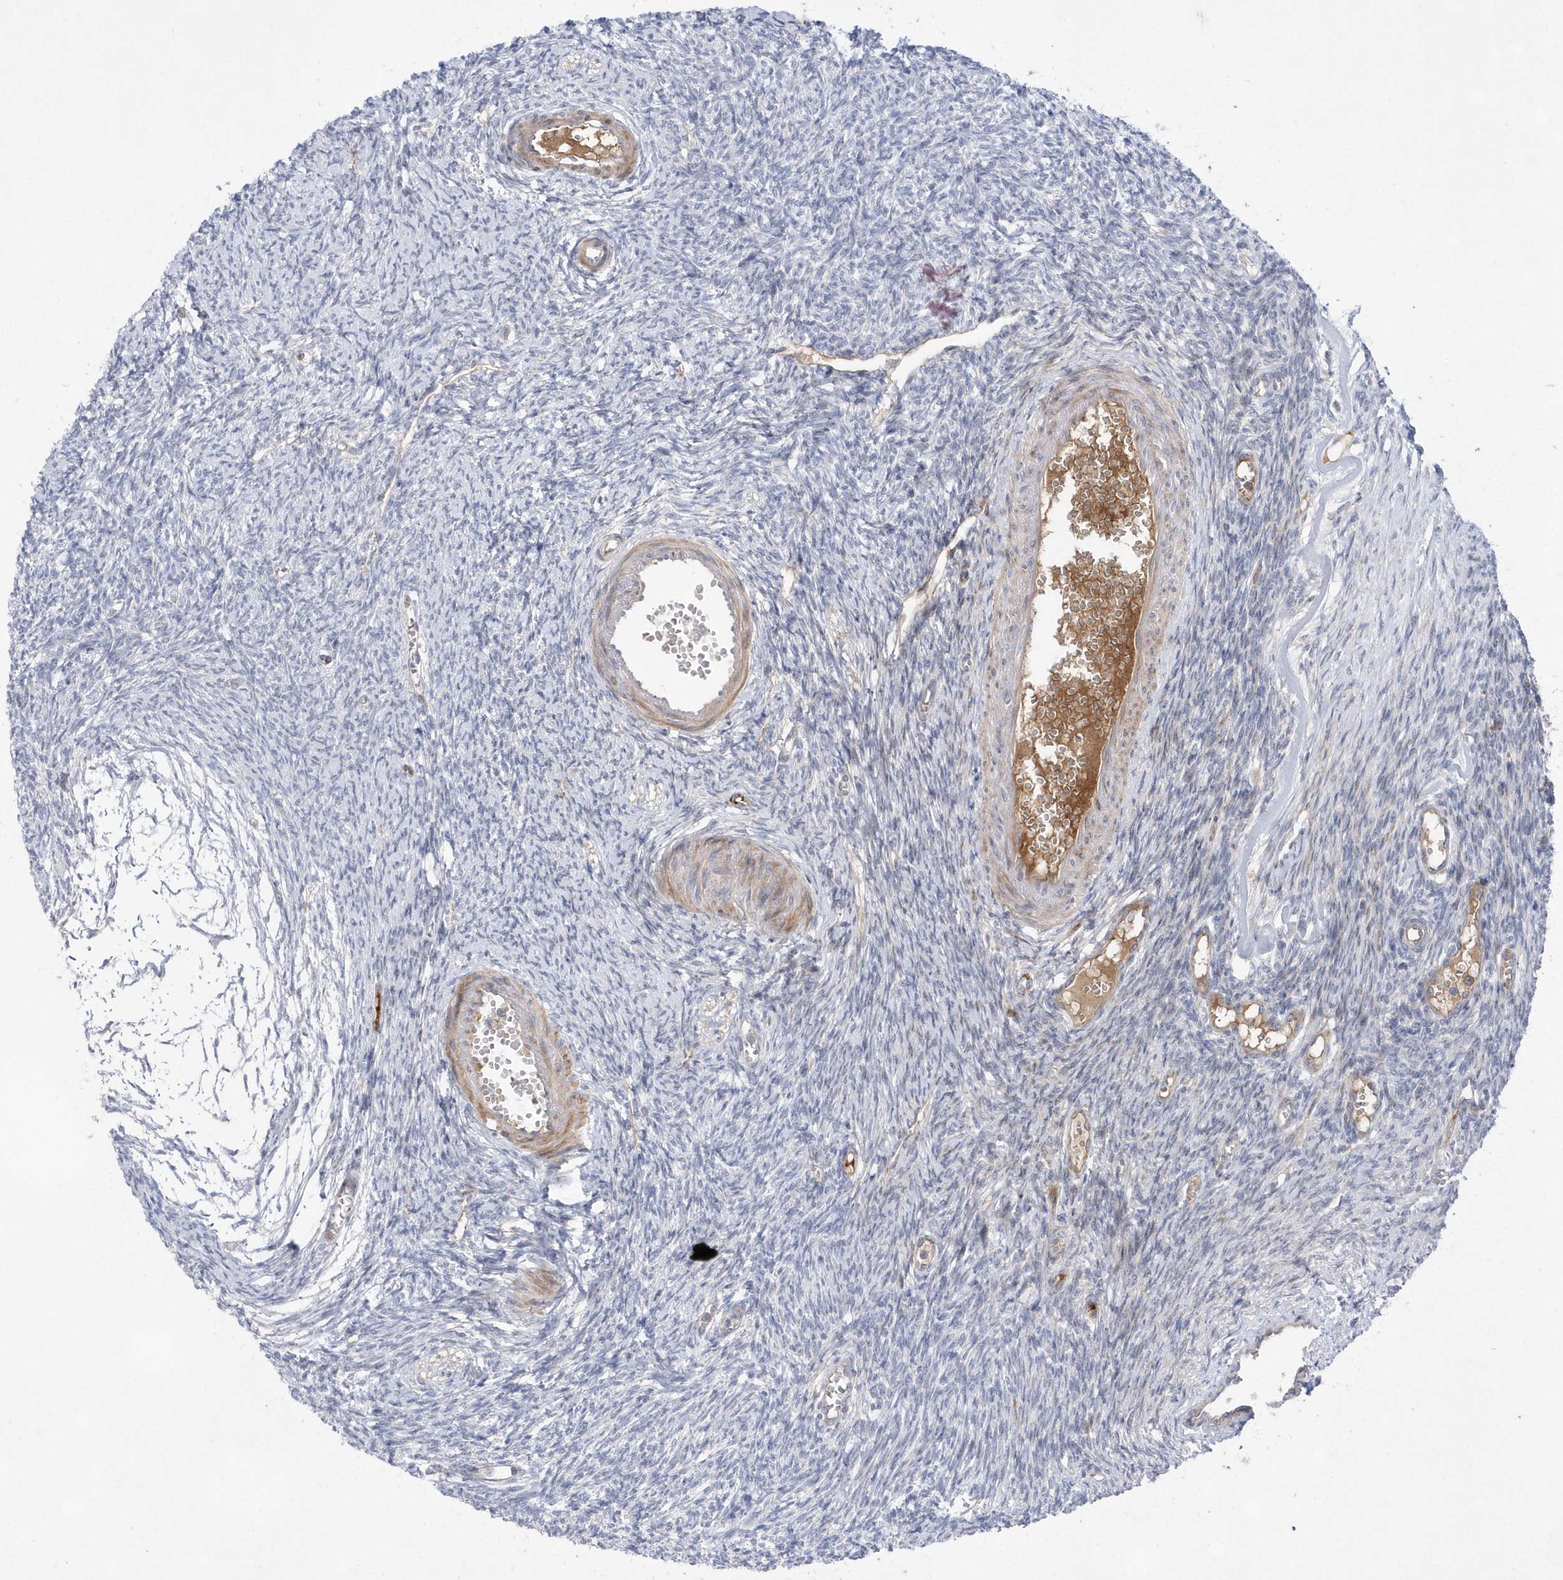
{"staining": {"intensity": "negative", "quantity": "none", "location": "none"}, "tissue": "ovary", "cell_type": "Ovarian stroma cells", "image_type": "normal", "snomed": [{"axis": "morphology", "description": "Normal tissue, NOS"}, {"axis": "morphology", "description": "Cyst, NOS"}, {"axis": "topography", "description": "Ovary"}], "caption": "Ovary stained for a protein using IHC displays no staining ovarian stroma cells.", "gene": "TMEM132B", "patient": {"sex": "female", "age": 33}}